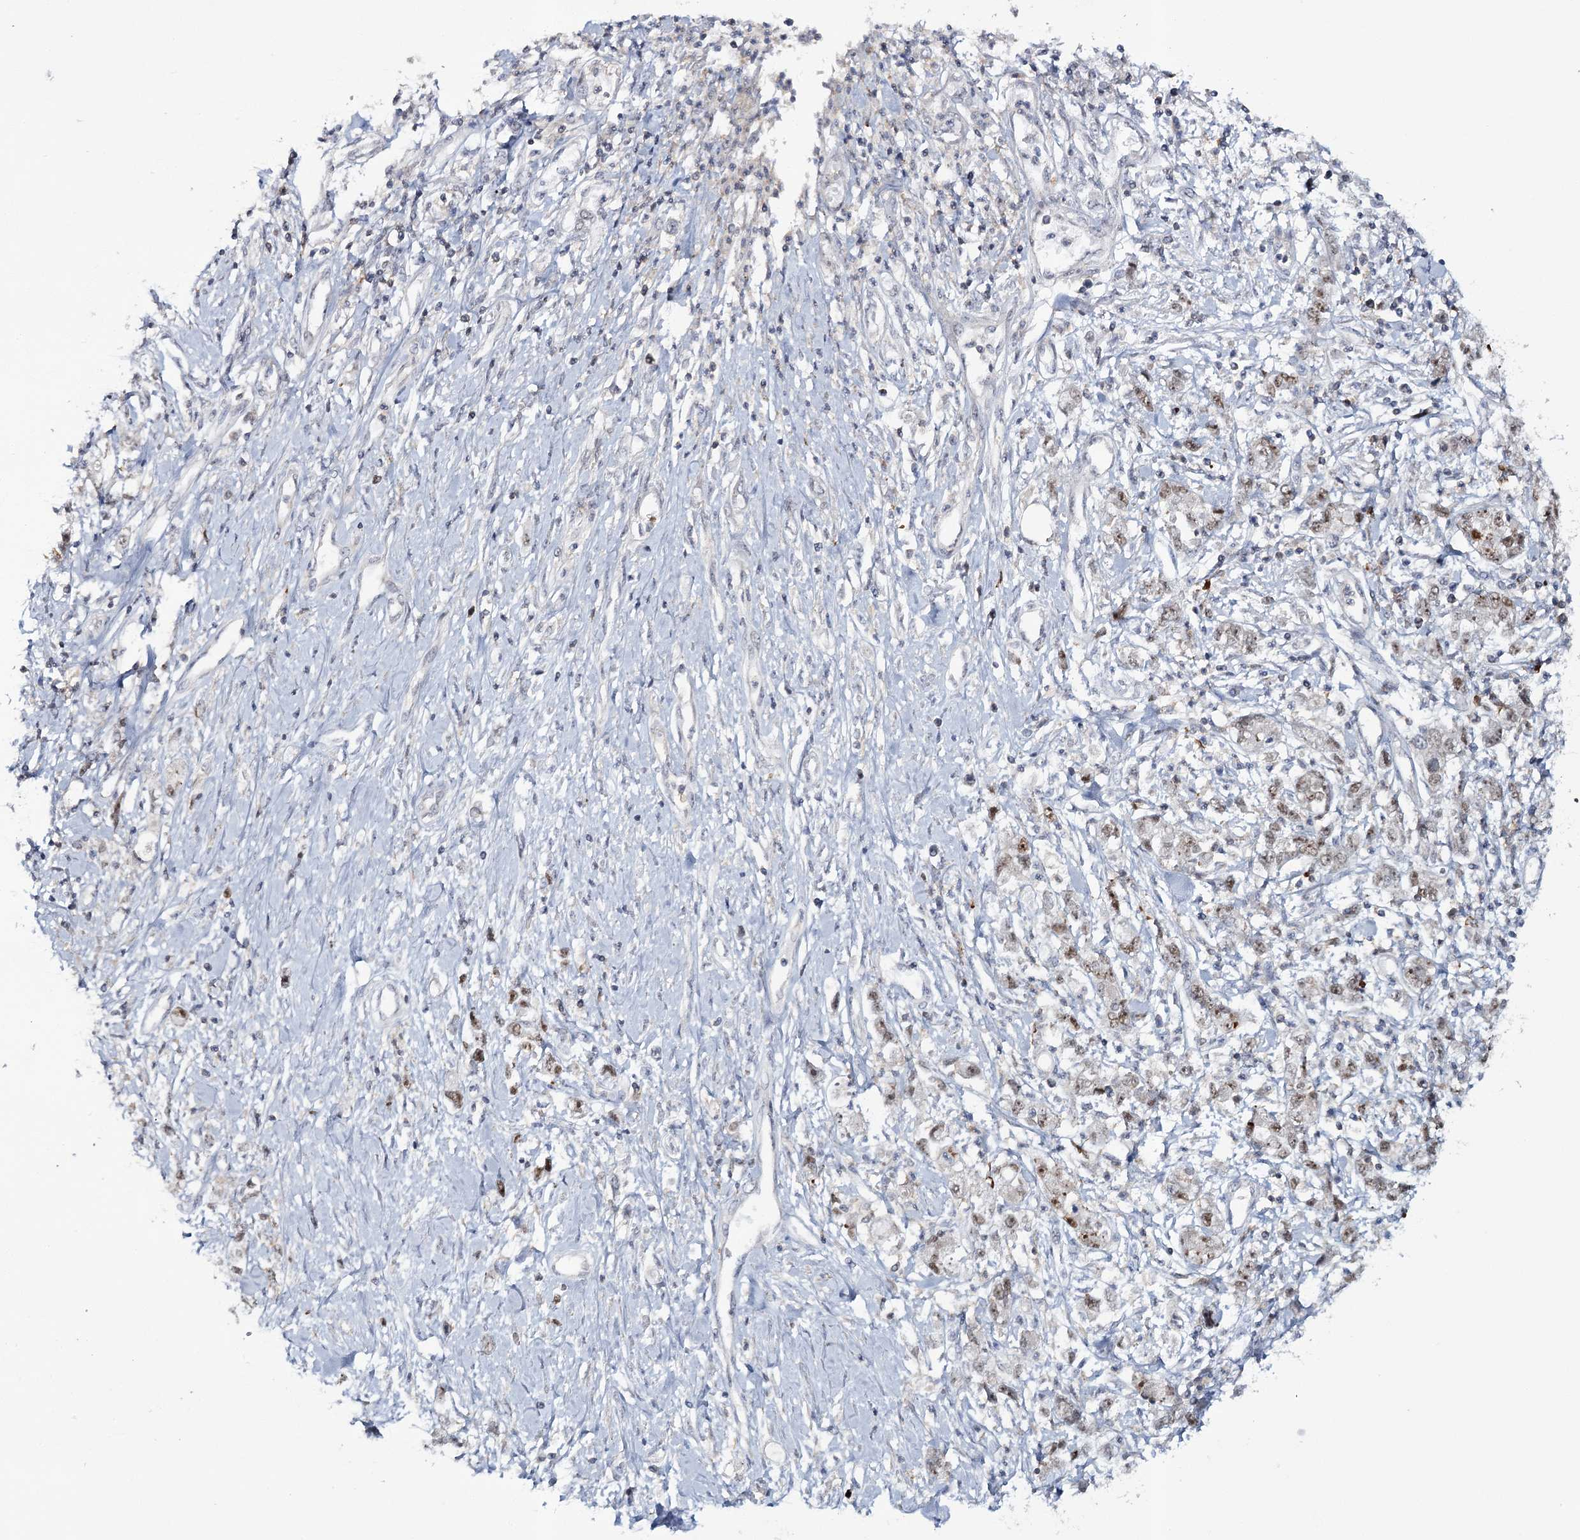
{"staining": {"intensity": "weak", "quantity": ">75%", "location": "nuclear"}, "tissue": "stomach cancer", "cell_type": "Tumor cells", "image_type": "cancer", "snomed": [{"axis": "morphology", "description": "Adenocarcinoma, NOS"}, {"axis": "topography", "description": "Stomach"}], "caption": "A histopathology image of human stomach cancer (adenocarcinoma) stained for a protein exhibits weak nuclear brown staining in tumor cells.", "gene": "ZC3H8", "patient": {"sex": "female", "age": 76}}